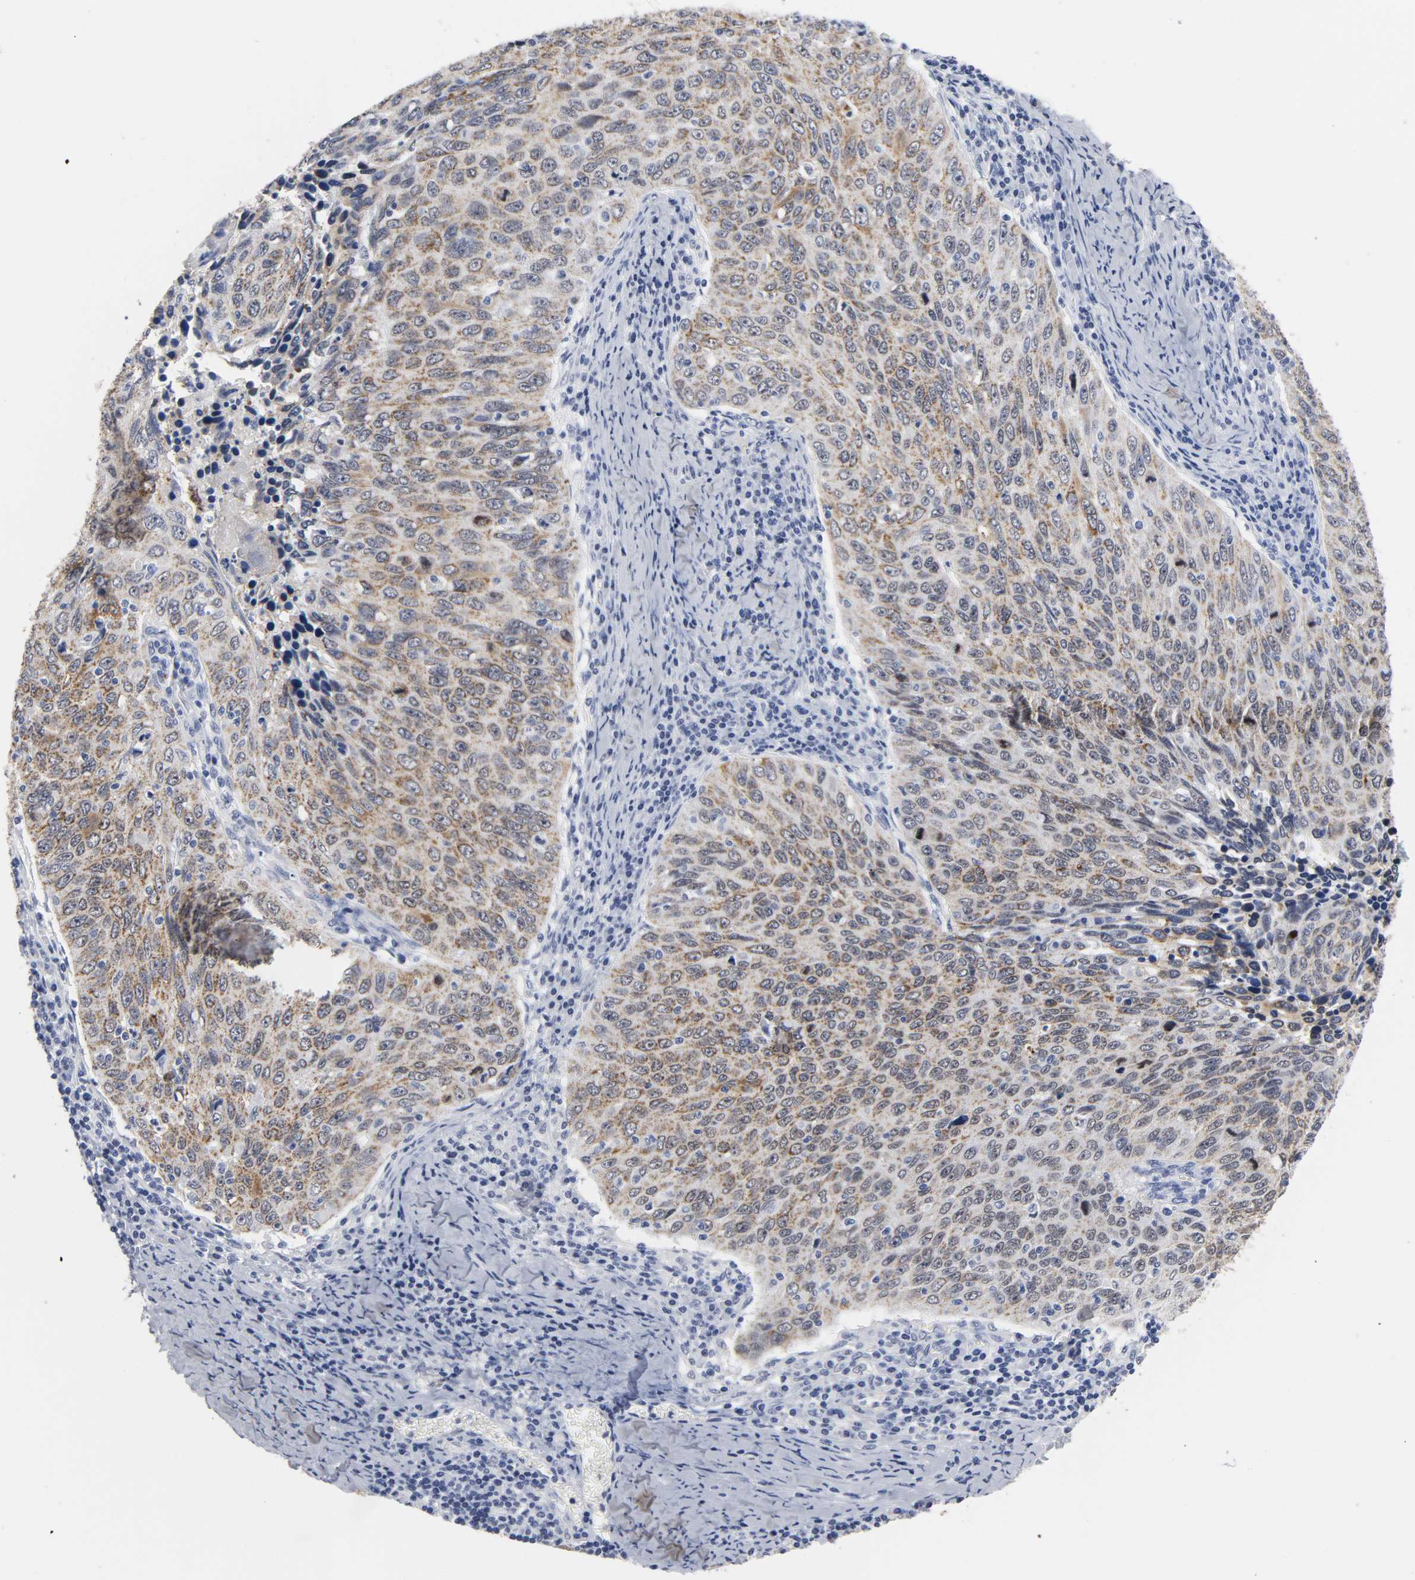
{"staining": {"intensity": "moderate", "quantity": ">75%", "location": "cytoplasmic/membranous"}, "tissue": "cervical cancer", "cell_type": "Tumor cells", "image_type": "cancer", "snomed": [{"axis": "morphology", "description": "Squamous cell carcinoma, NOS"}, {"axis": "topography", "description": "Cervix"}], "caption": "An IHC micrograph of neoplastic tissue is shown. Protein staining in brown shows moderate cytoplasmic/membranous positivity in cervical squamous cell carcinoma within tumor cells.", "gene": "GRHL2", "patient": {"sex": "female", "age": 53}}